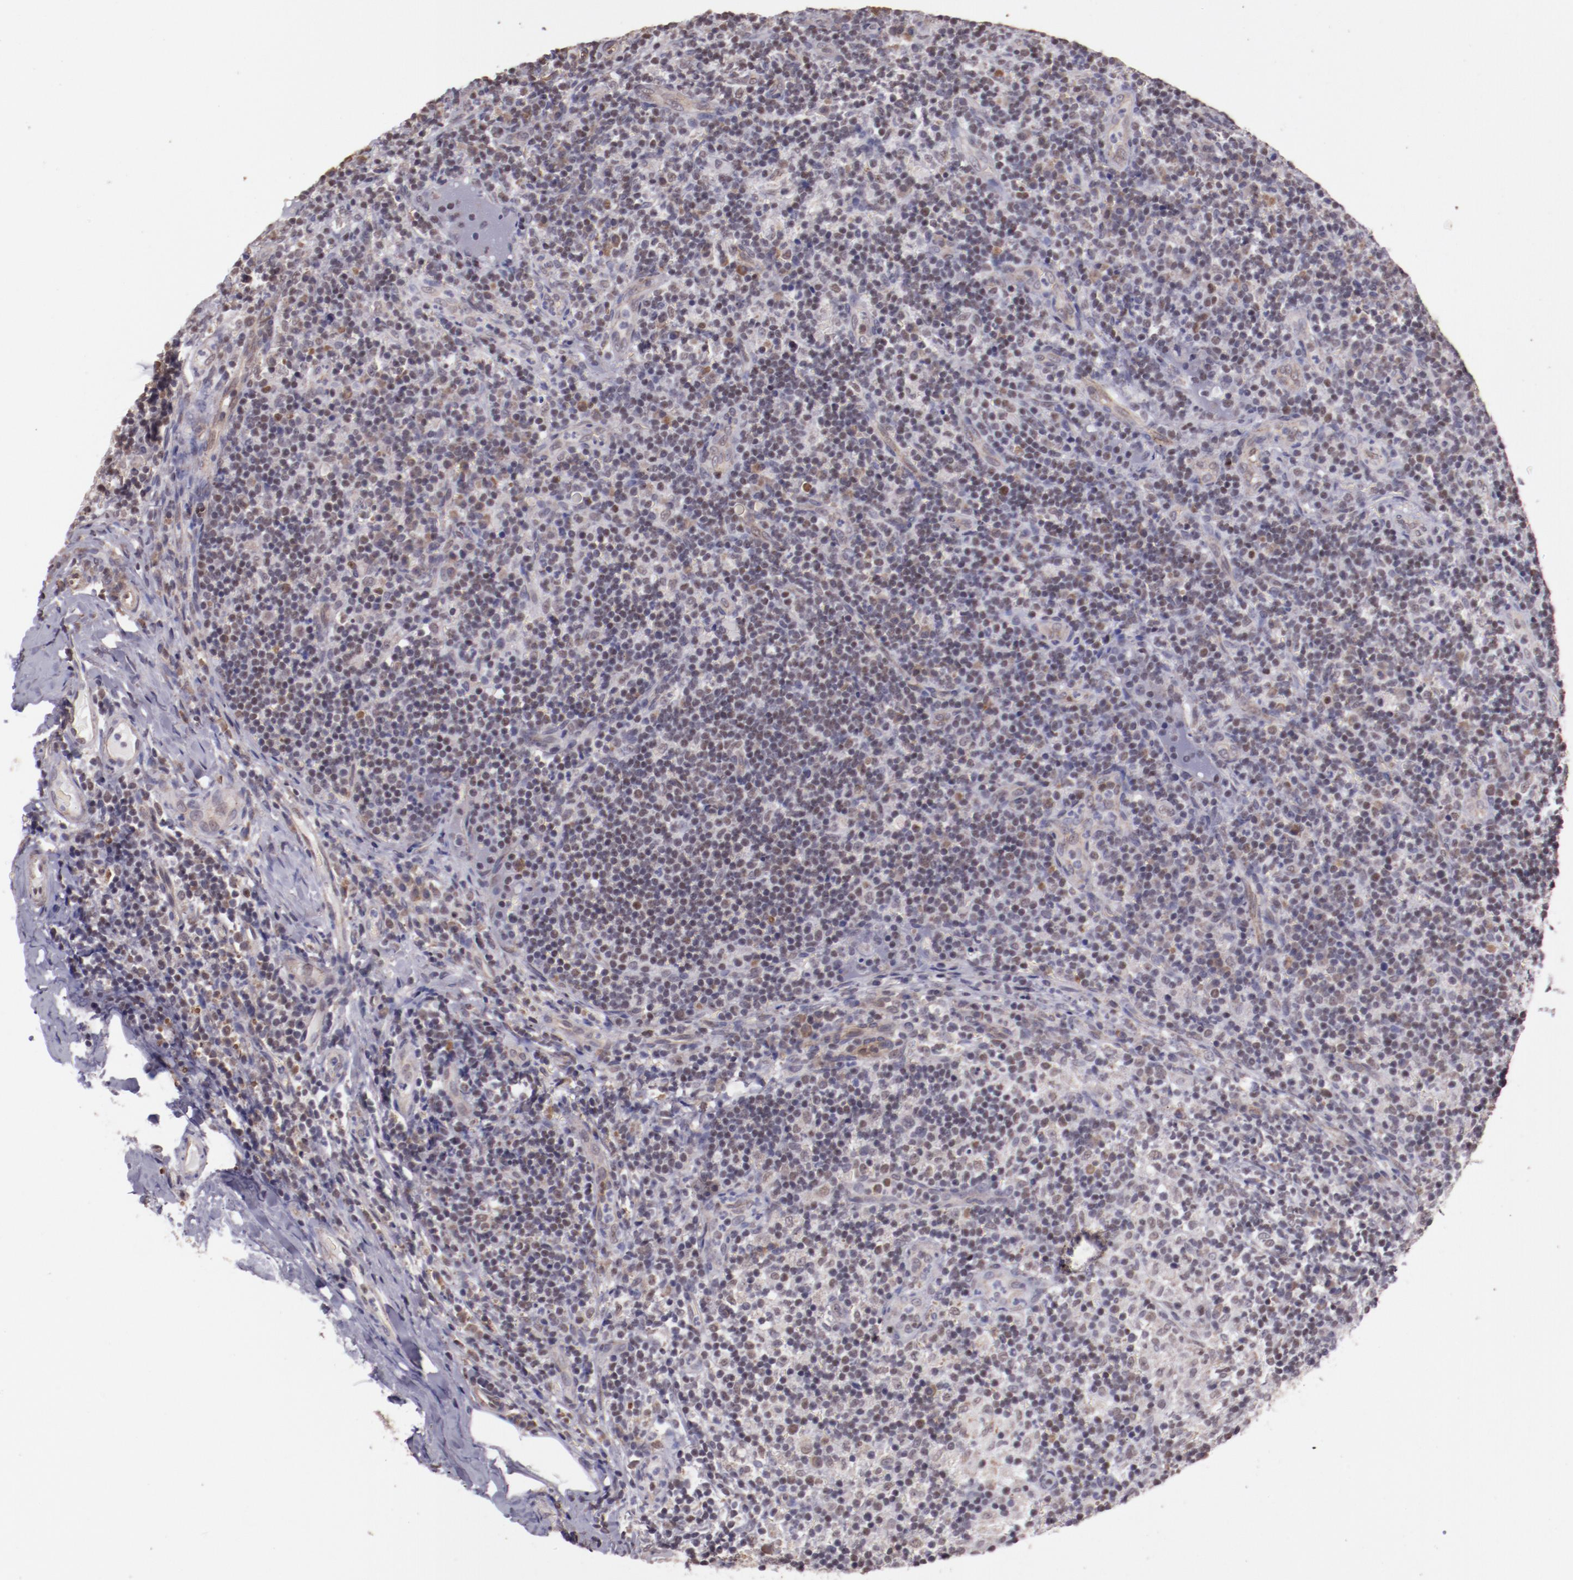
{"staining": {"intensity": "moderate", "quantity": "25%-75%", "location": "nuclear"}, "tissue": "lymph node", "cell_type": "Germinal center cells", "image_type": "normal", "snomed": [{"axis": "morphology", "description": "Normal tissue, NOS"}, {"axis": "morphology", "description": "Inflammation, NOS"}, {"axis": "topography", "description": "Lymph node"}], "caption": "IHC of normal human lymph node exhibits medium levels of moderate nuclear staining in about 25%-75% of germinal center cells. Immunohistochemistry stains the protein of interest in brown and the nuclei are stained blue.", "gene": "ELF1", "patient": {"sex": "male", "age": 46}}